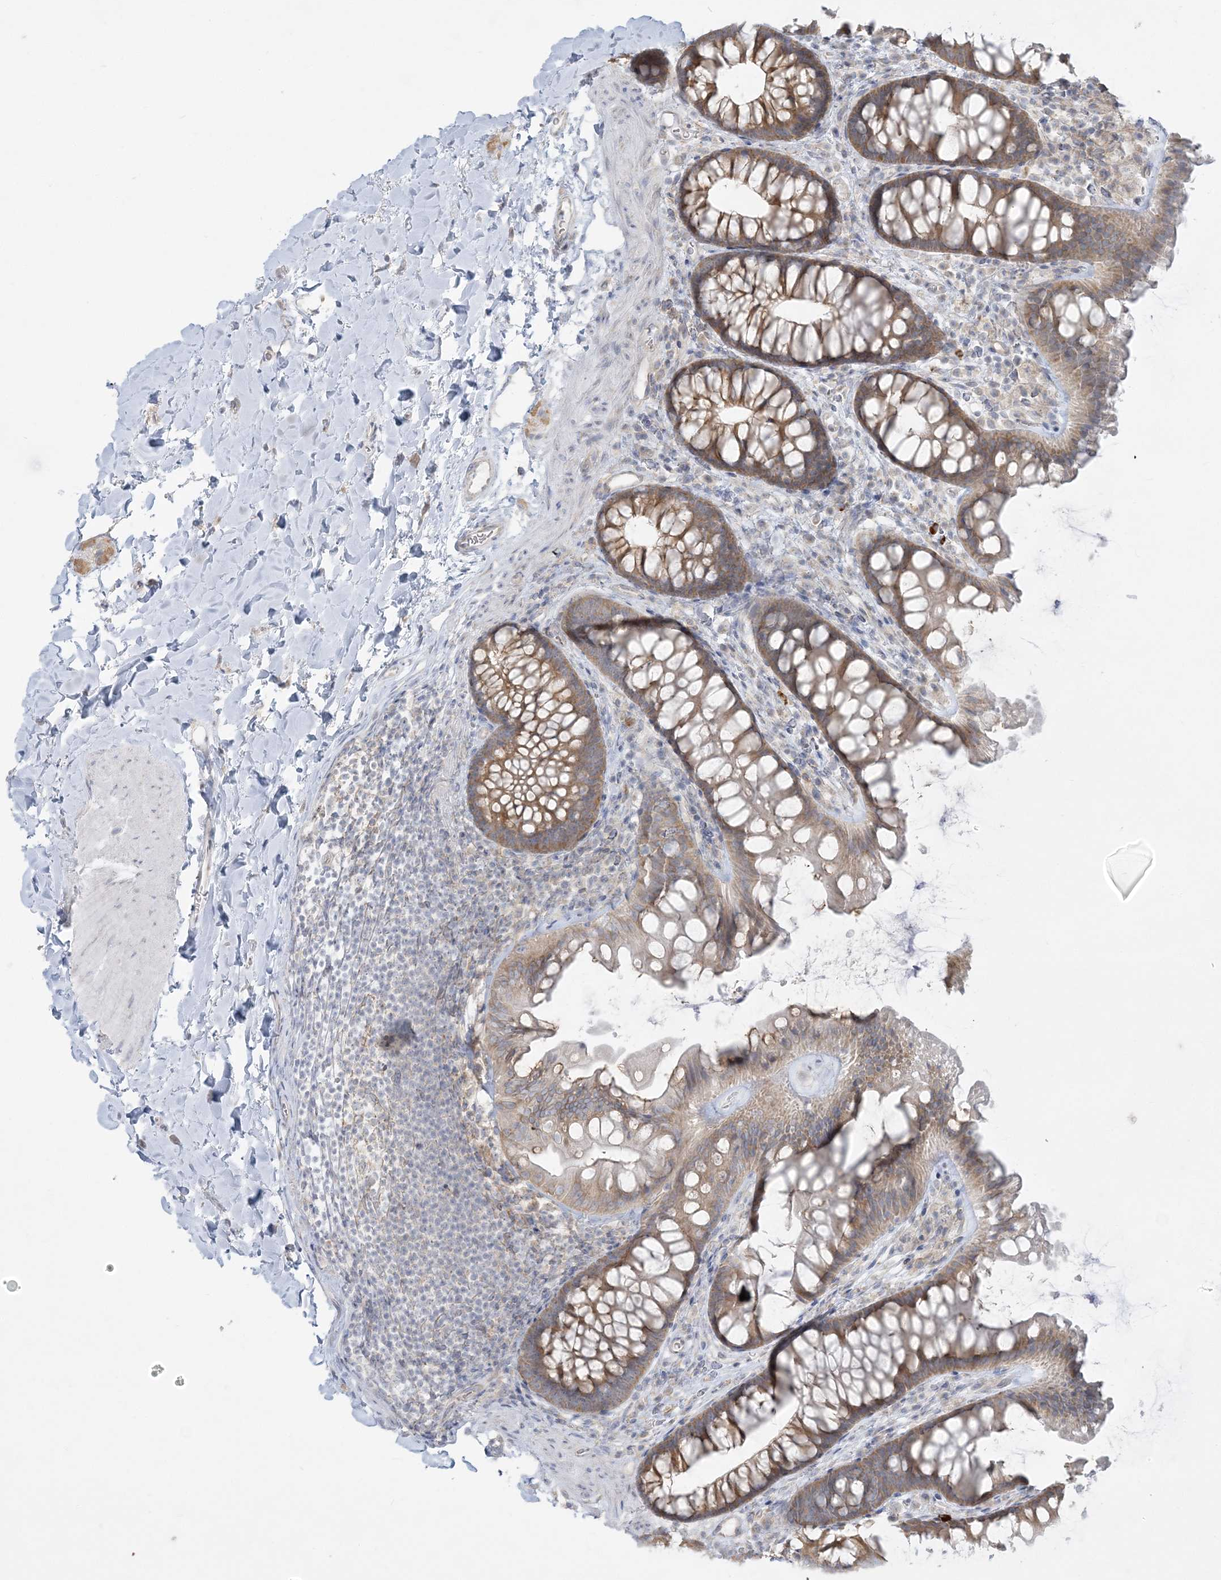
{"staining": {"intensity": "negative", "quantity": "none", "location": "none"}, "tissue": "colon", "cell_type": "Endothelial cells", "image_type": "normal", "snomed": [{"axis": "morphology", "description": "Normal tissue, NOS"}, {"axis": "topography", "description": "Colon"}], "caption": "This is an immunohistochemistry photomicrograph of unremarkable colon. There is no staining in endothelial cells.", "gene": "CCNJ", "patient": {"sex": "female", "age": 62}}